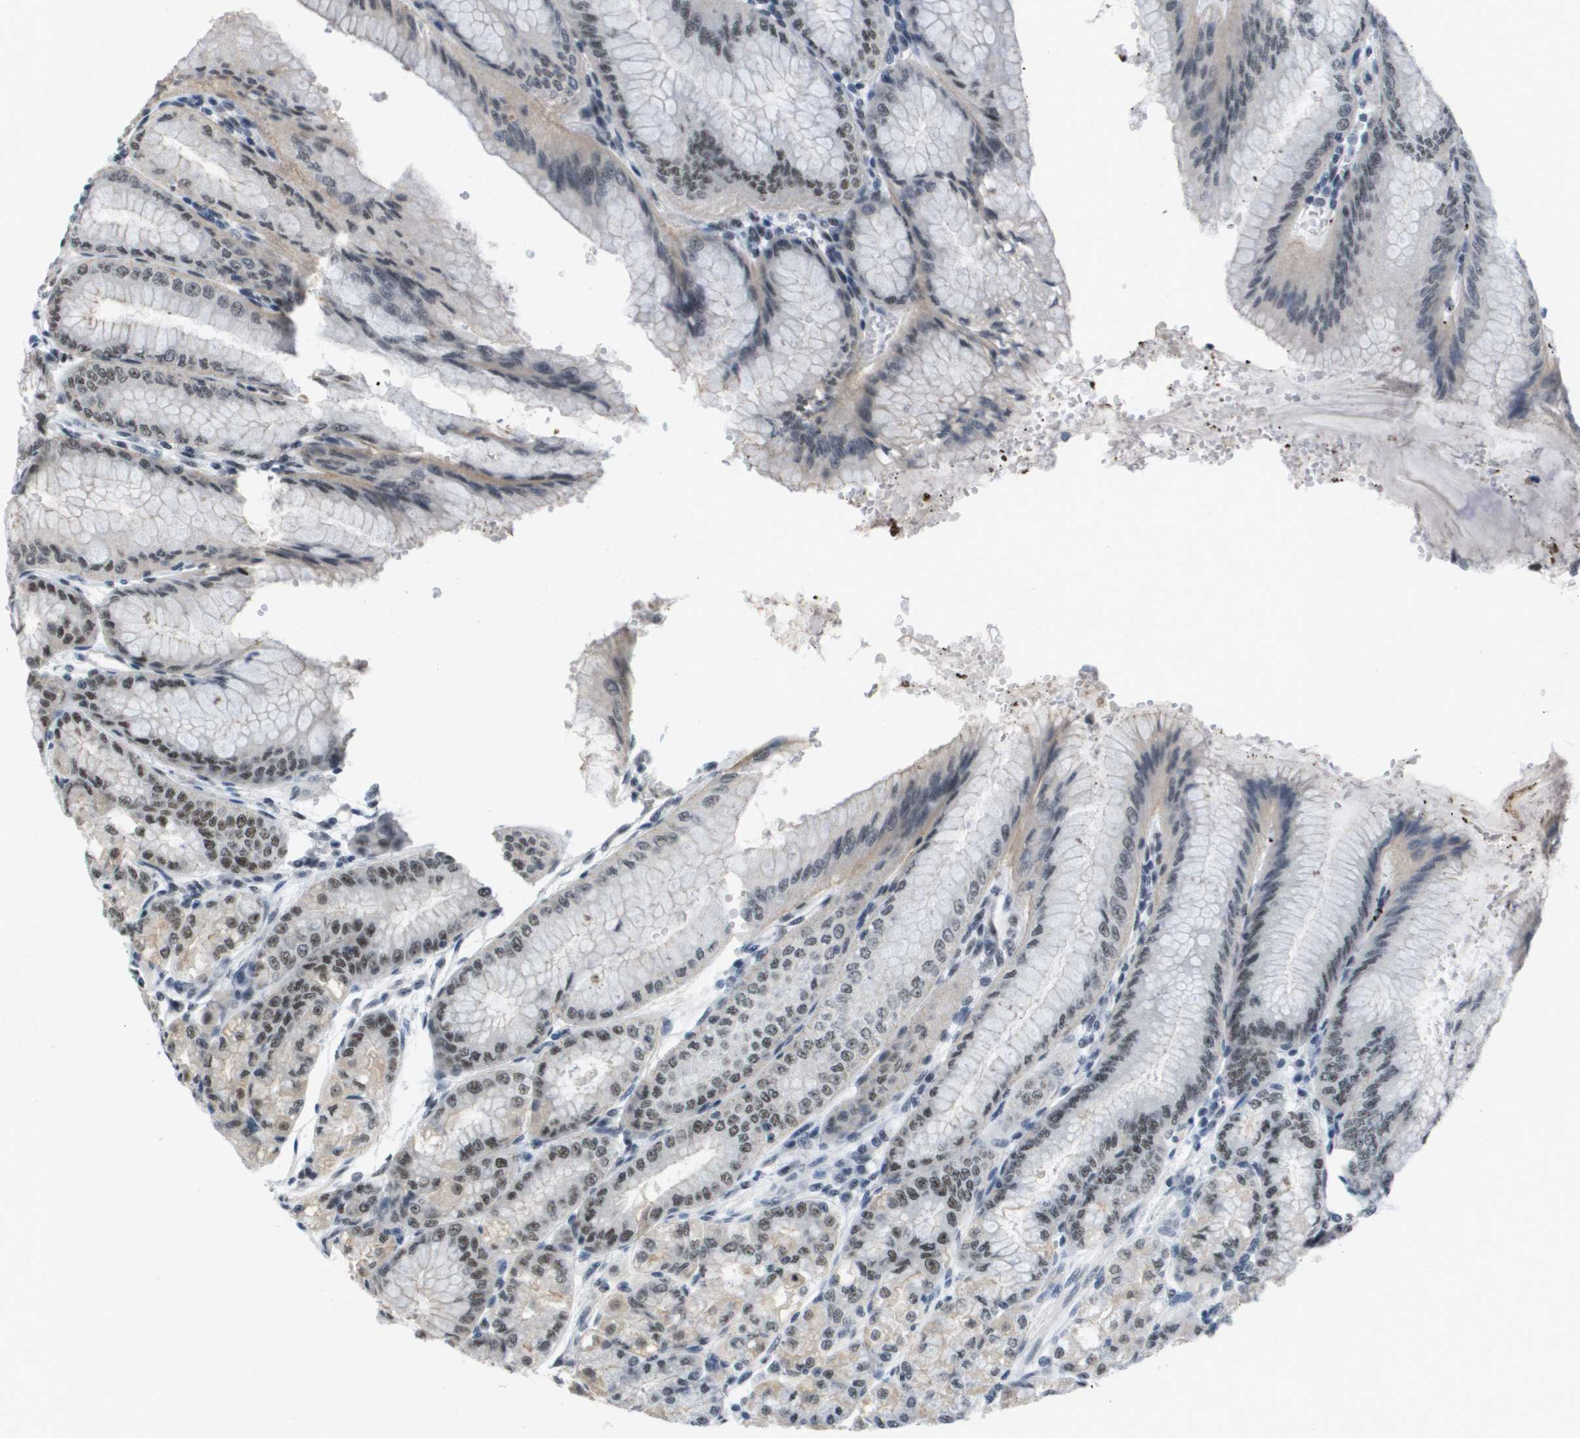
{"staining": {"intensity": "moderate", "quantity": ">75%", "location": "nuclear"}, "tissue": "stomach", "cell_type": "Glandular cells", "image_type": "normal", "snomed": [{"axis": "morphology", "description": "Normal tissue, NOS"}, {"axis": "topography", "description": "Stomach, lower"}], "caption": "Immunohistochemistry (IHC) (DAB (3,3'-diaminobenzidine)) staining of benign human stomach displays moderate nuclear protein expression in about >75% of glandular cells.", "gene": "ISY1", "patient": {"sex": "male", "age": 71}}